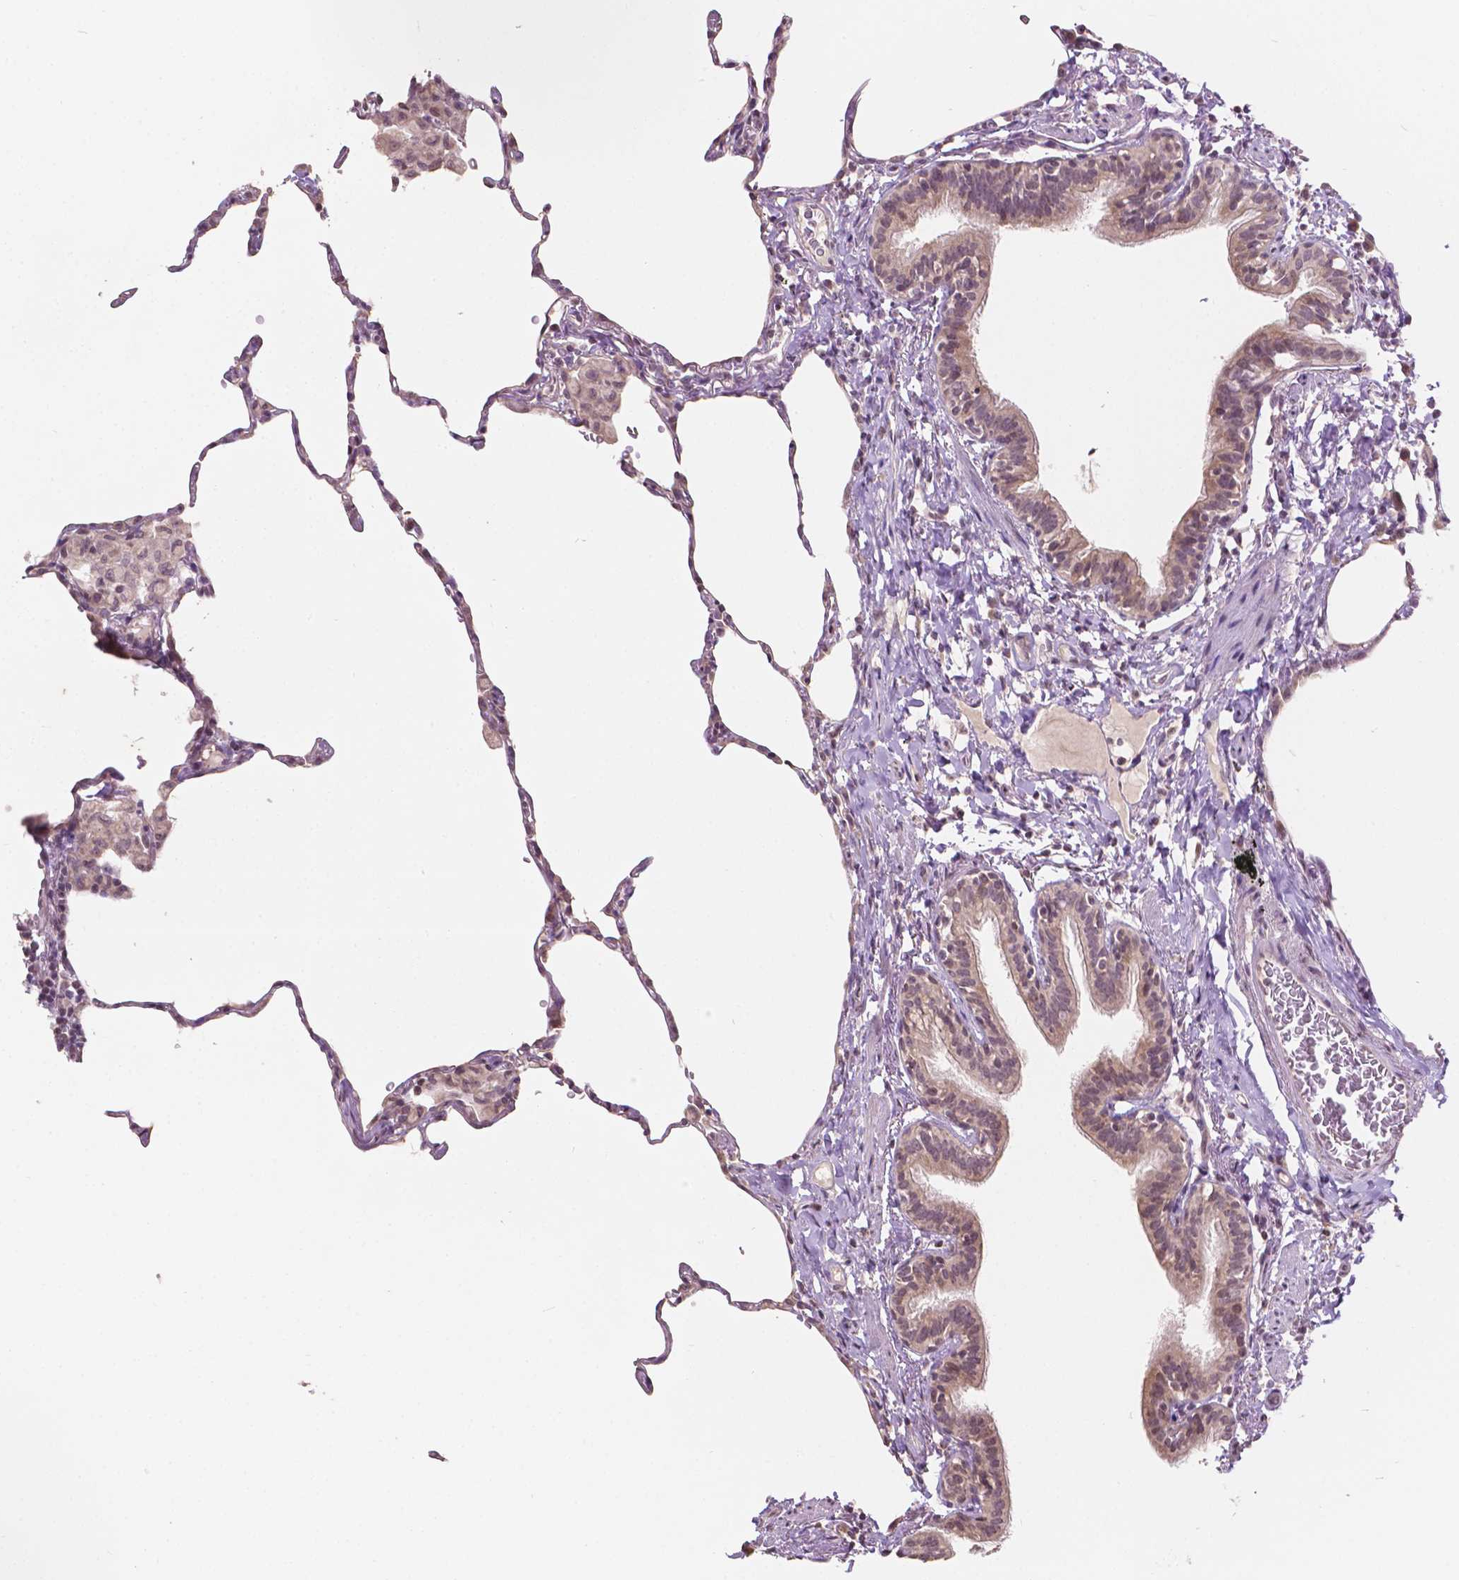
{"staining": {"intensity": "weak", "quantity": ">75%", "location": "cytoplasmic/membranous,nuclear"}, "tissue": "lung", "cell_type": "Alveolar cells", "image_type": "normal", "snomed": [{"axis": "morphology", "description": "Normal tissue, NOS"}, {"axis": "topography", "description": "Lung"}], "caption": "Alveolar cells display low levels of weak cytoplasmic/membranous,nuclear positivity in approximately >75% of cells in benign human lung. The staining was performed using DAB (3,3'-diaminobenzidine), with brown indicating positive protein expression. Nuclei are stained blue with hematoxylin.", "gene": "NOS1AP", "patient": {"sex": "female", "age": 57}}